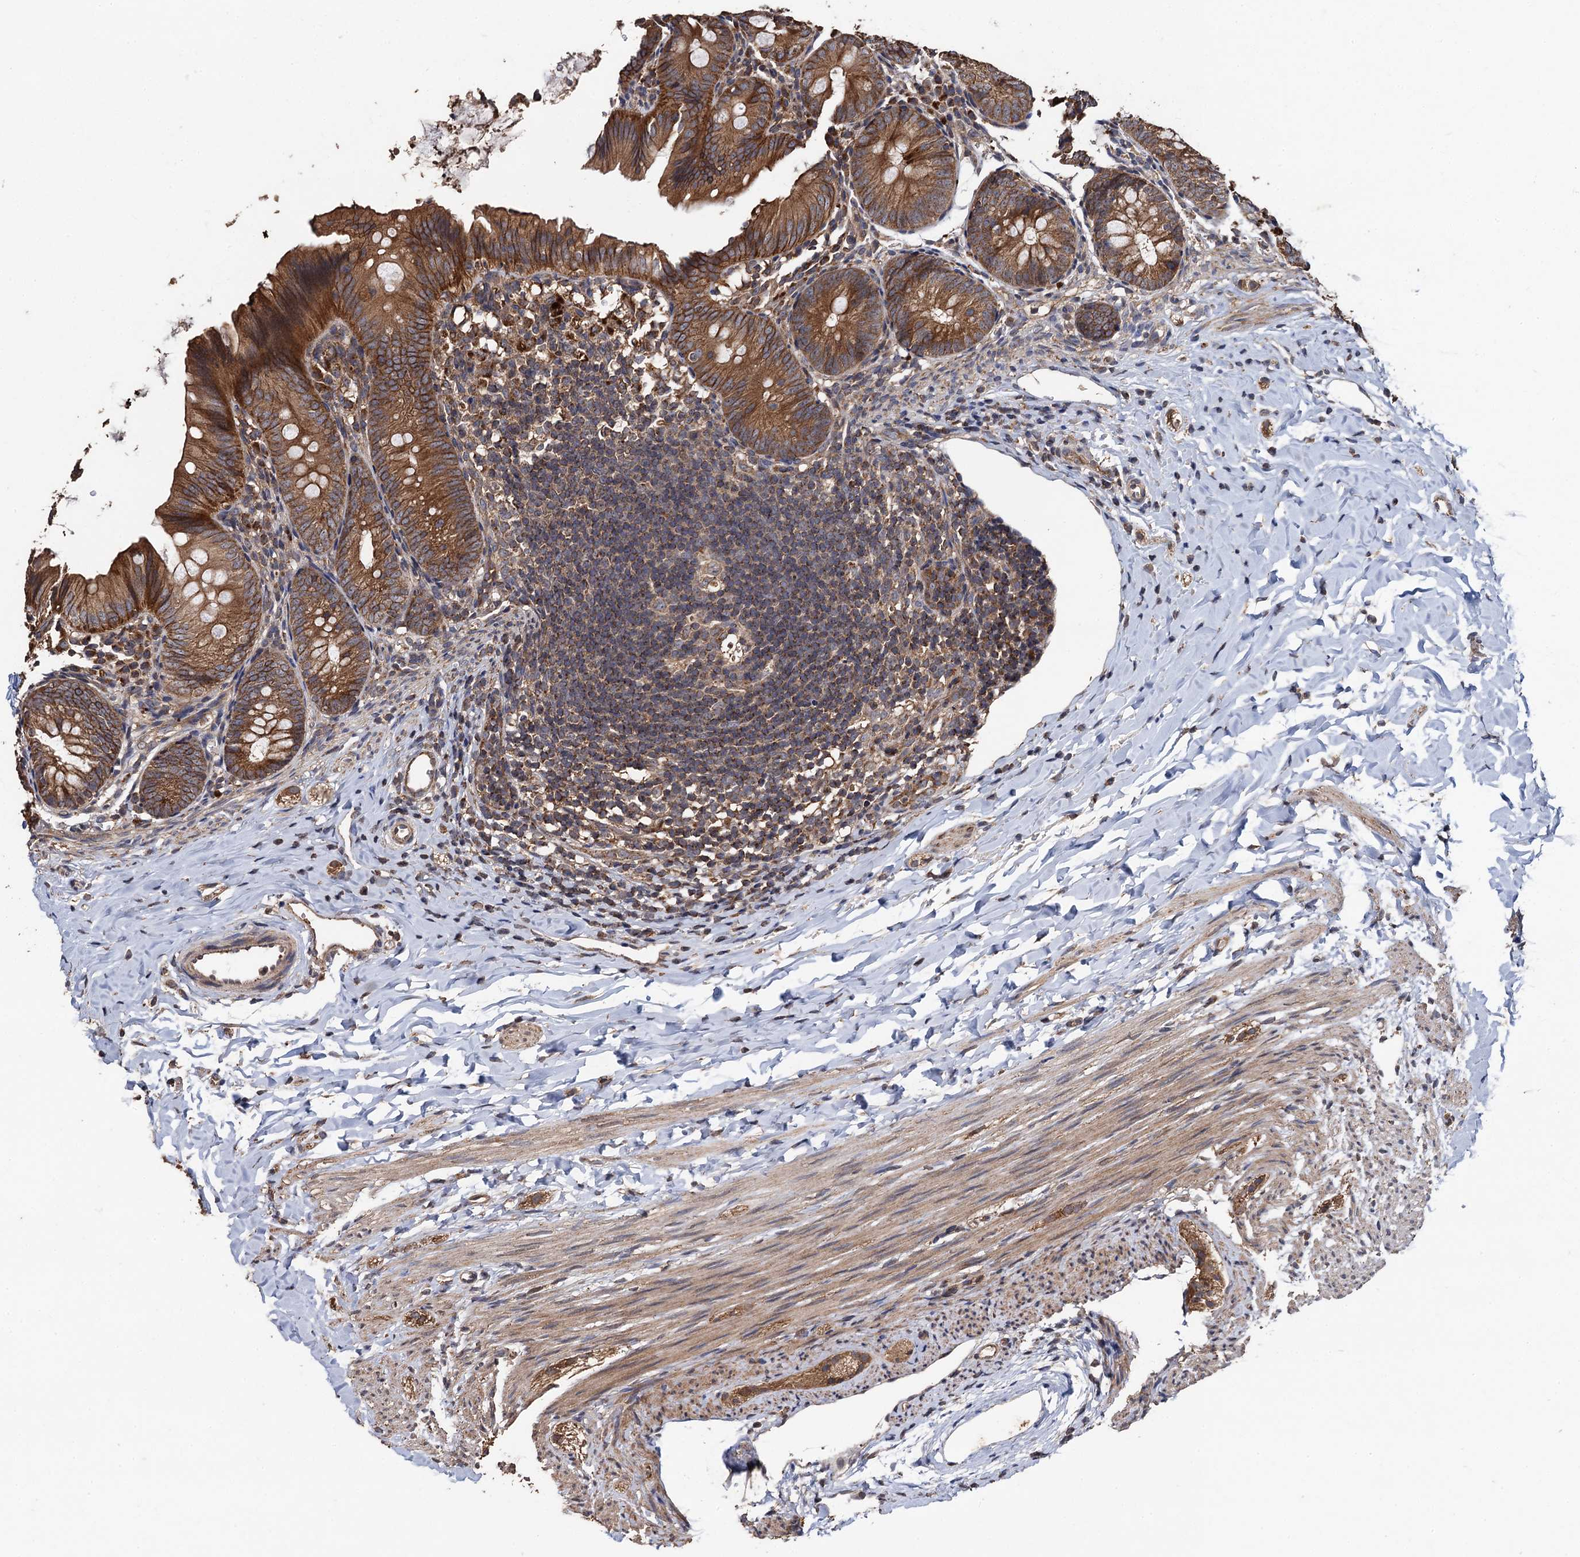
{"staining": {"intensity": "moderate", "quantity": ">75%", "location": "cytoplasmic/membranous"}, "tissue": "appendix", "cell_type": "Glandular cells", "image_type": "normal", "snomed": [{"axis": "morphology", "description": "Normal tissue, NOS"}, {"axis": "topography", "description": "Appendix"}], "caption": "High-power microscopy captured an immunohistochemistry (IHC) micrograph of normal appendix, revealing moderate cytoplasmic/membranous expression in about >75% of glandular cells.", "gene": "PPTC7", "patient": {"sex": "male", "age": 1}}